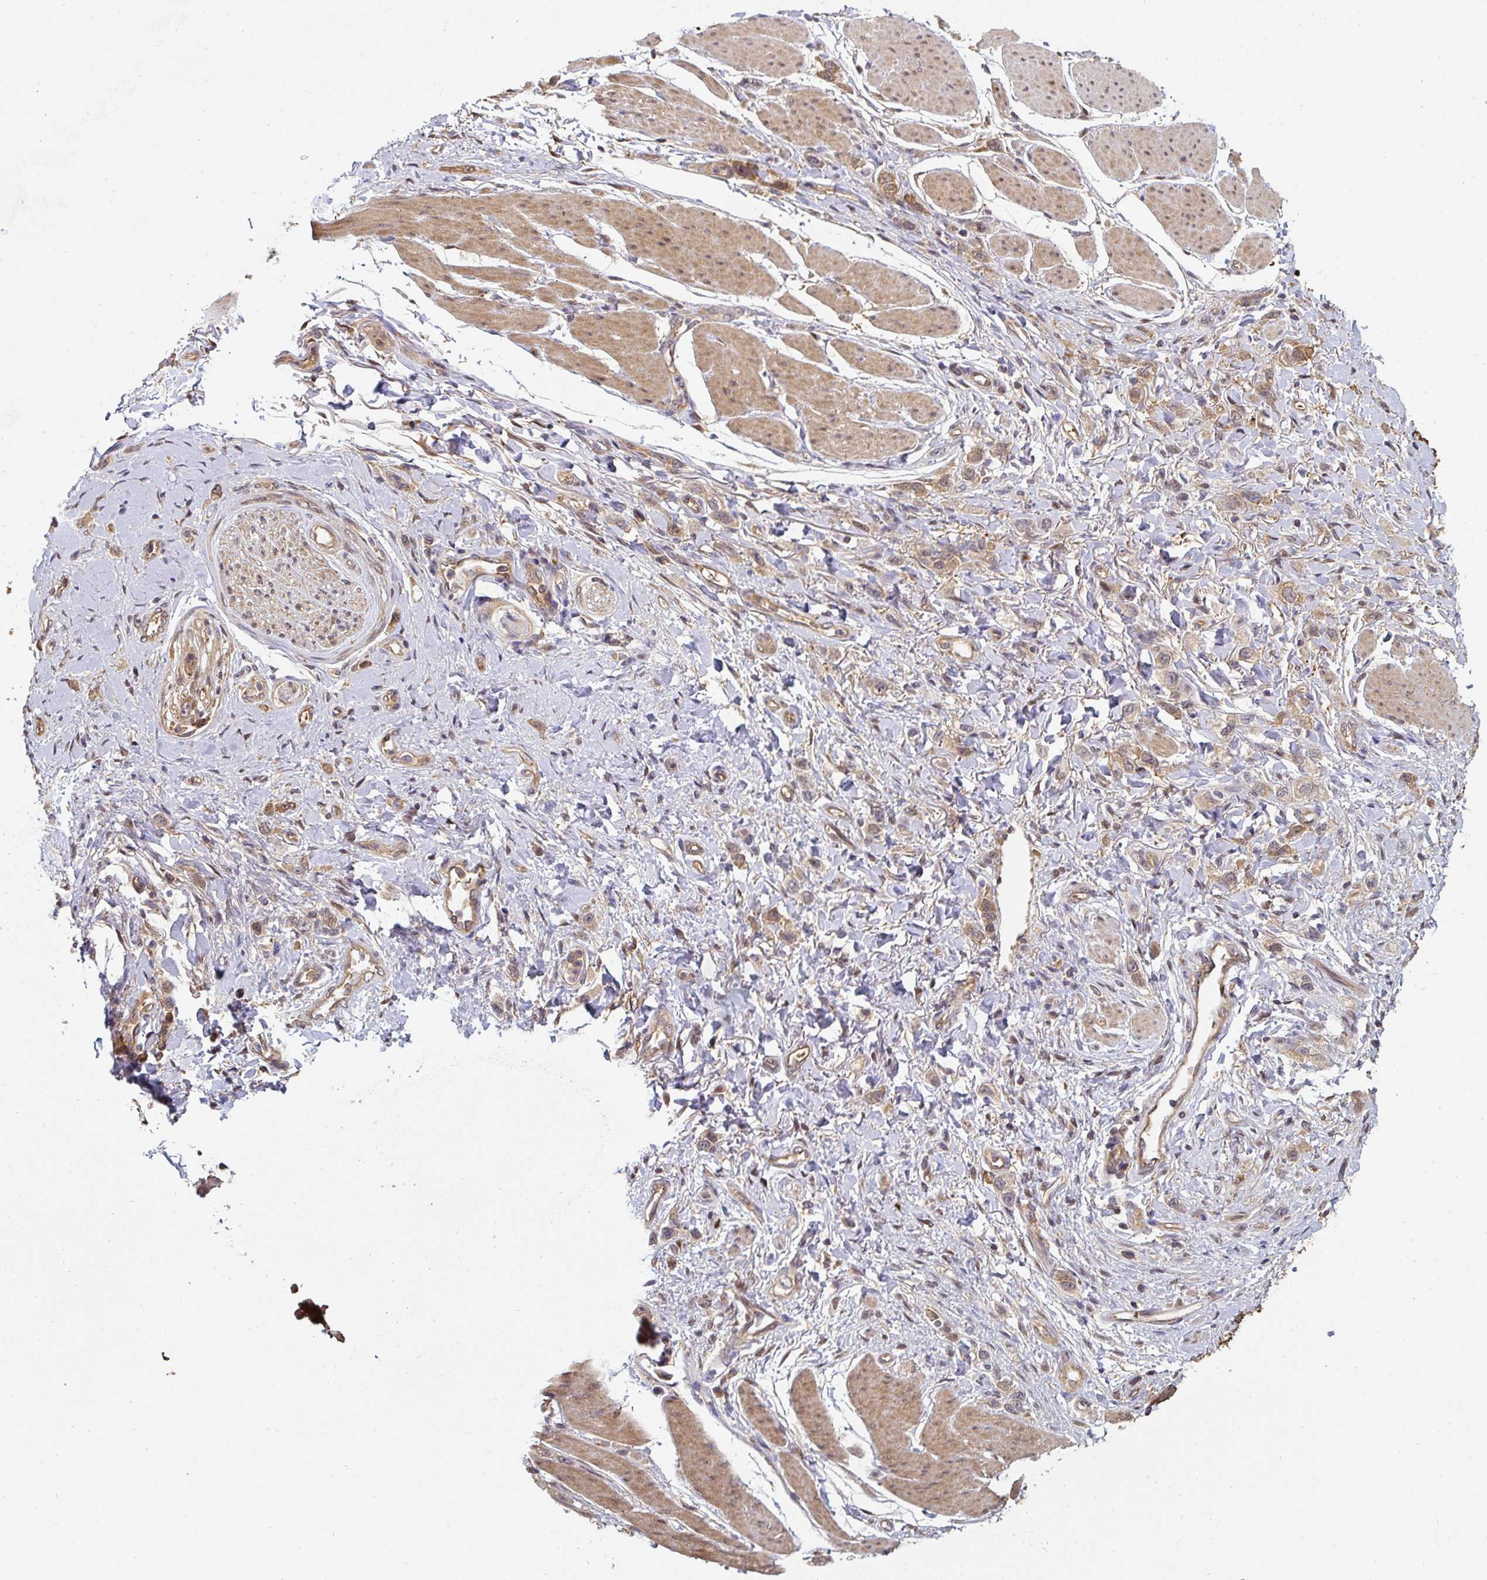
{"staining": {"intensity": "moderate", "quantity": ">75%", "location": "cytoplasmic/membranous"}, "tissue": "stomach cancer", "cell_type": "Tumor cells", "image_type": "cancer", "snomed": [{"axis": "morphology", "description": "Adenocarcinoma, NOS"}, {"axis": "topography", "description": "Stomach"}], "caption": "Brown immunohistochemical staining in human stomach adenocarcinoma exhibits moderate cytoplasmic/membranous expression in about >75% of tumor cells. (DAB (3,3'-diaminobenzidine) = brown stain, brightfield microscopy at high magnification).", "gene": "ST13", "patient": {"sex": "female", "age": 65}}